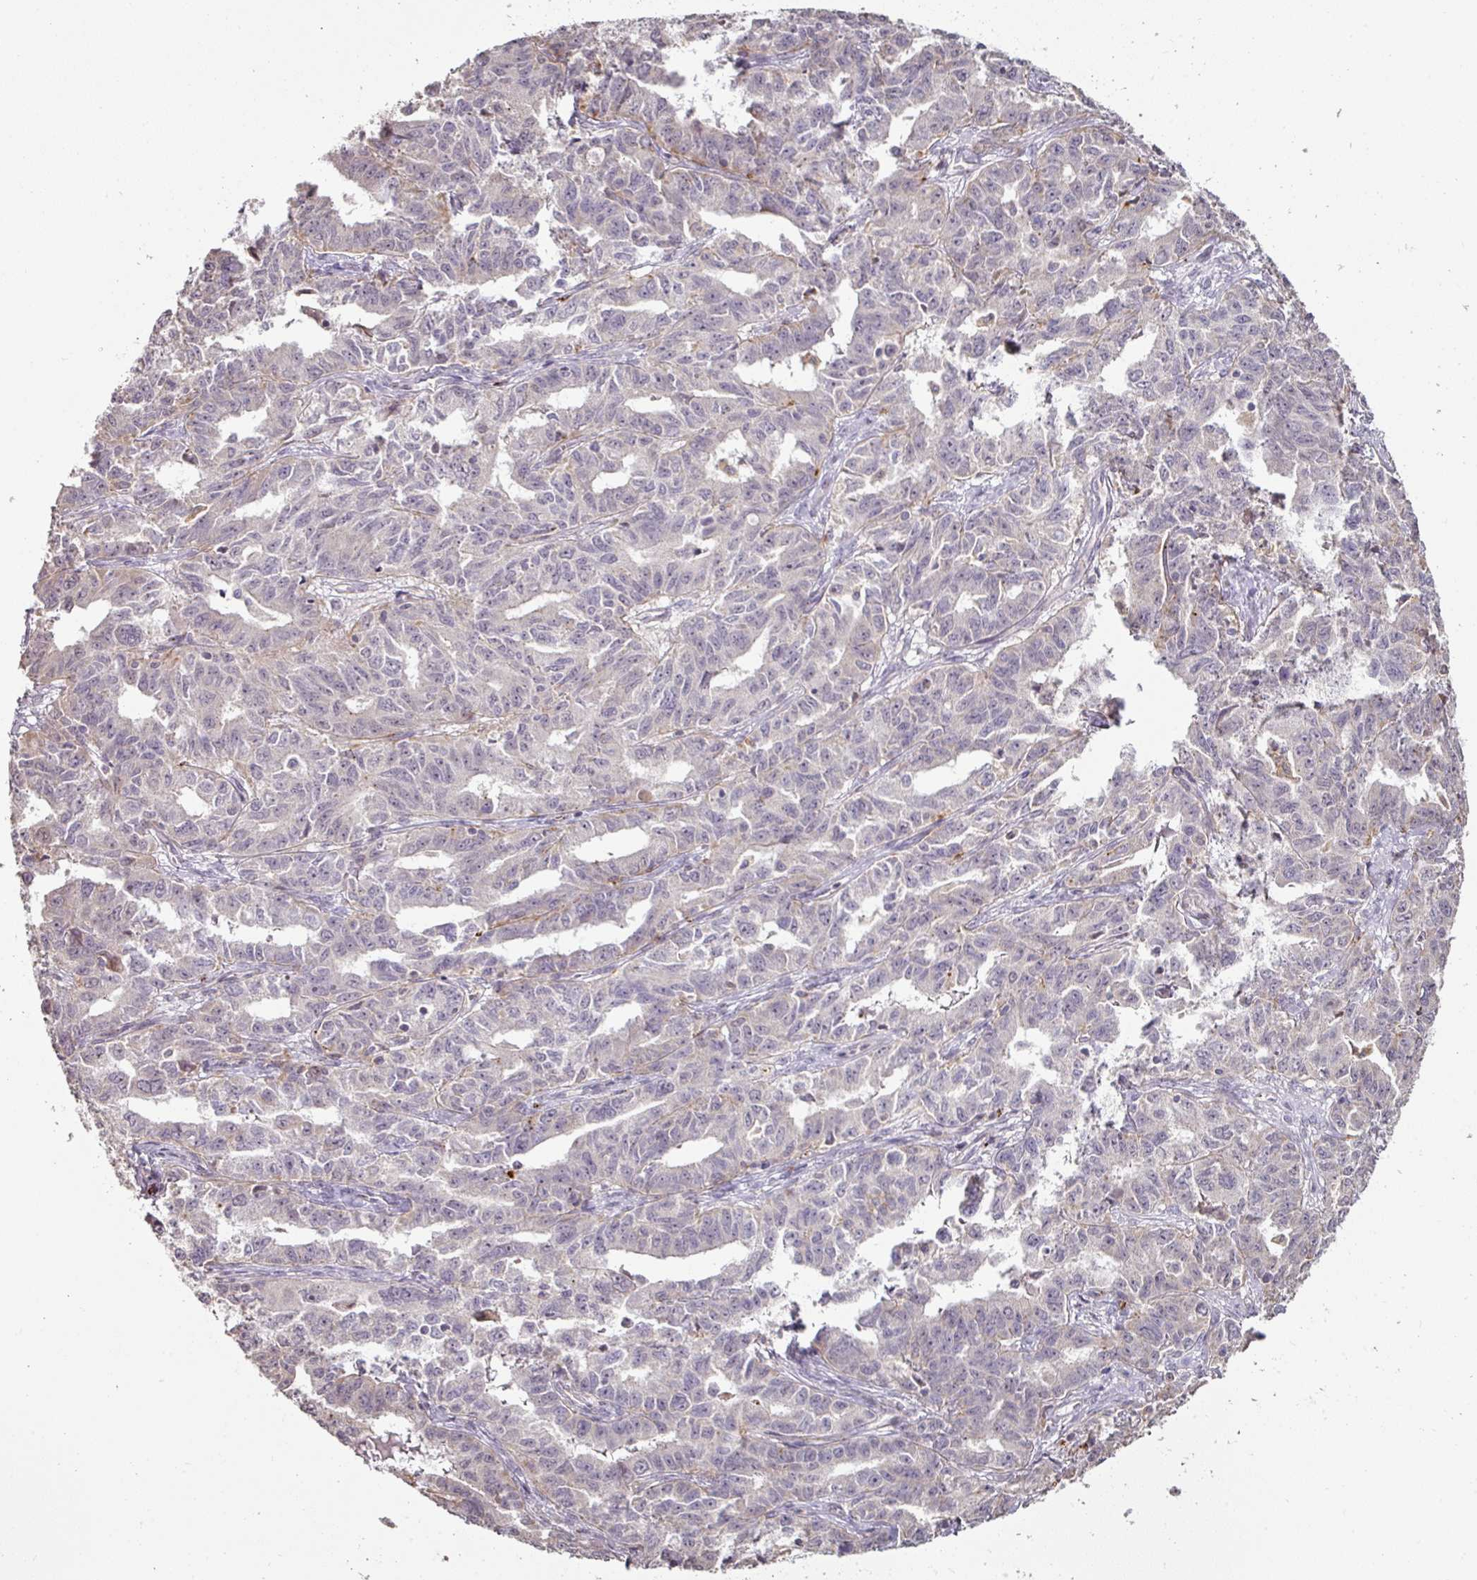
{"staining": {"intensity": "negative", "quantity": "none", "location": "none"}, "tissue": "ovarian cancer", "cell_type": "Tumor cells", "image_type": "cancer", "snomed": [{"axis": "morphology", "description": "Adenocarcinoma, NOS"}, {"axis": "morphology", "description": "Carcinoma, endometroid"}, {"axis": "topography", "description": "Ovary"}], "caption": "High magnification brightfield microscopy of ovarian endometroid carcinoma stained with DAB (brown) and counterstained with hematoxylin (blue): tumor cells show no significant staining.", "gene": "CXCR5", "patient": {"sex": "female", "age": 72}}